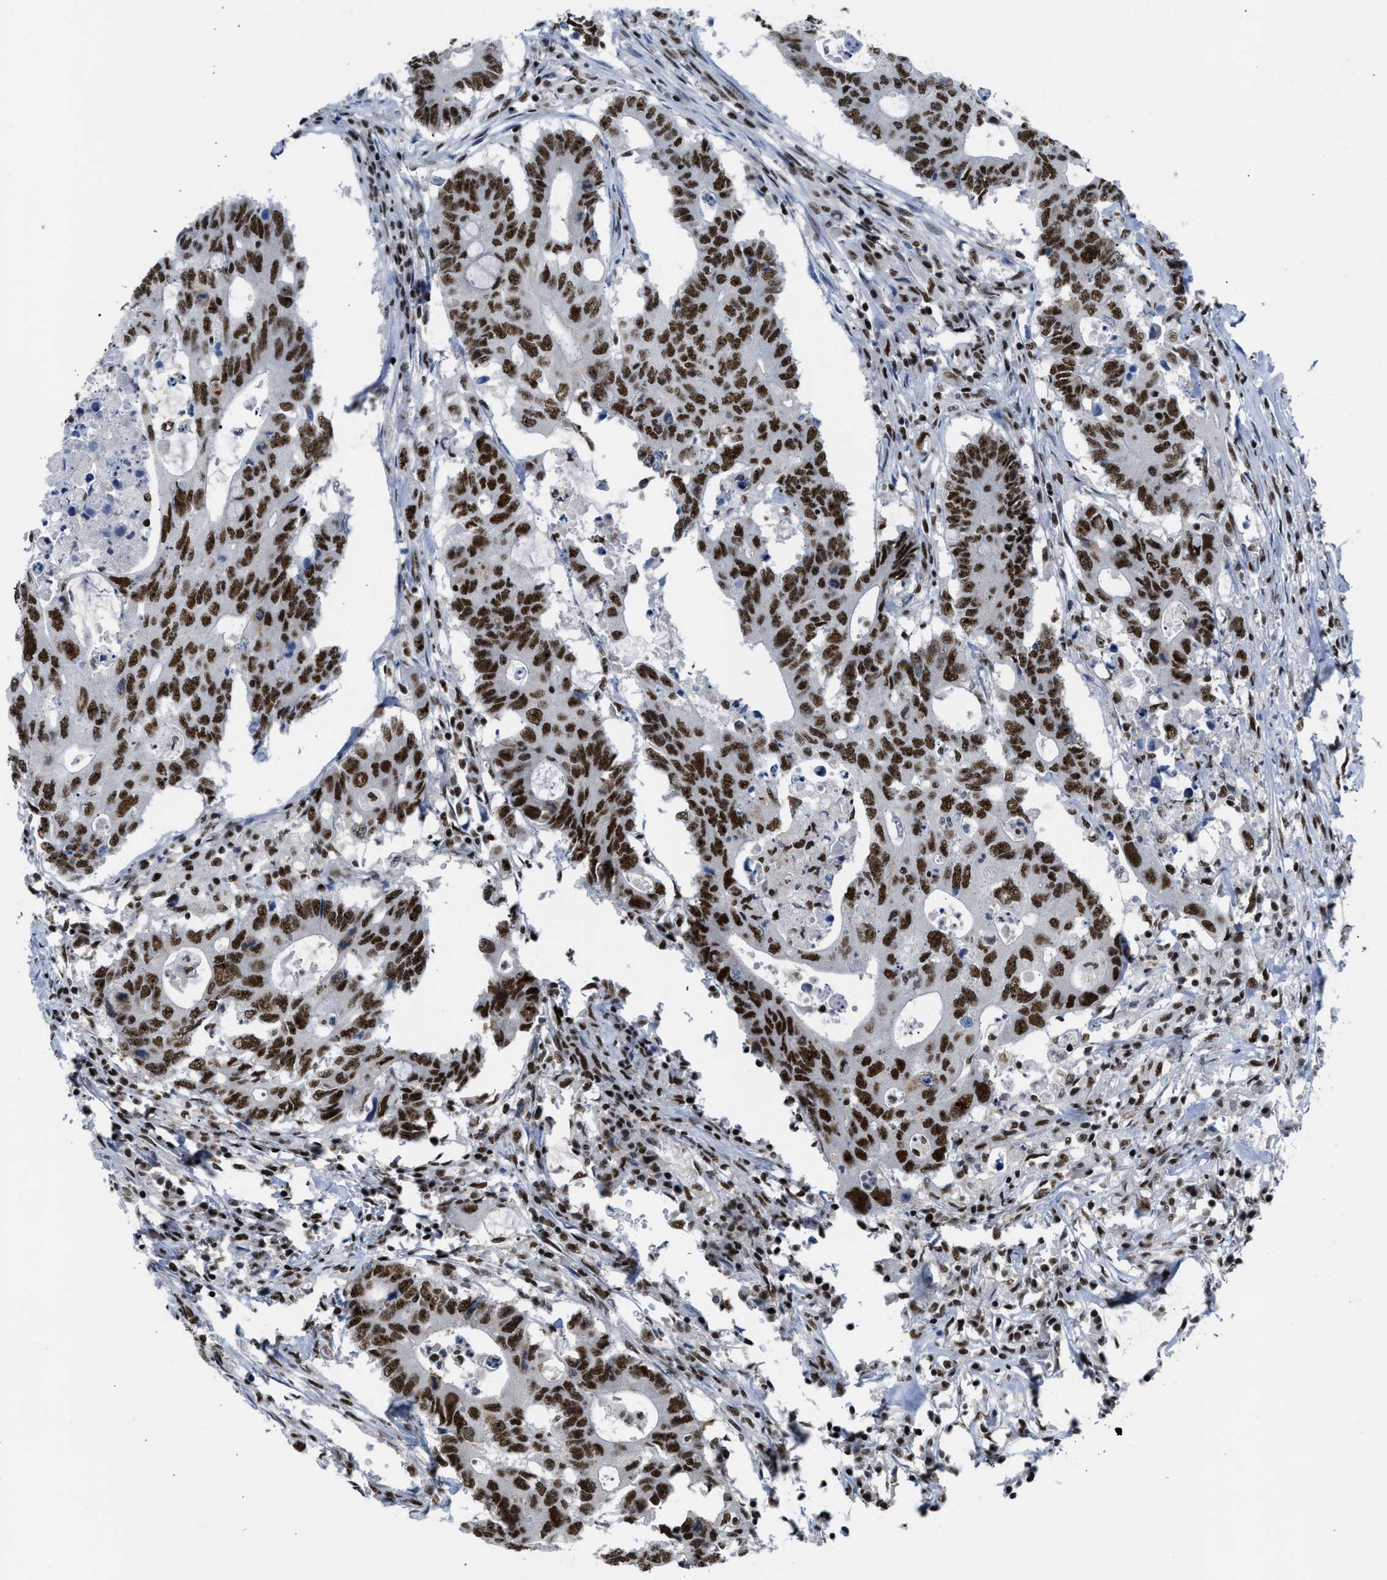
{"staining": {"intensity": "strong", "quantity": ">75%", "location": "nuclear"}, "tissue": "colorectal cancer", "cell_type": "Tumor cells", "image_type": "cancer", "snomed": [{"axis": "morphology", "description": "Adenocarcinoma, NOS"}, {"axis": "topography", "description": "Colon"}], "caption": "Immunohistochemistry staining of colorectal adenocarcinoma, which exhibits high levels of strong nuclear expression in approximately >75% of tumor cells indicating strong nuclear protein expression. The staining was performed using DAB (3,3'-diaminobenzidine) (brown) for protein detection and nuclei were counterstained in hematoxylin (blue).", "gene": "SCAF4", "patient": {"sex": "male", "age": 71}}